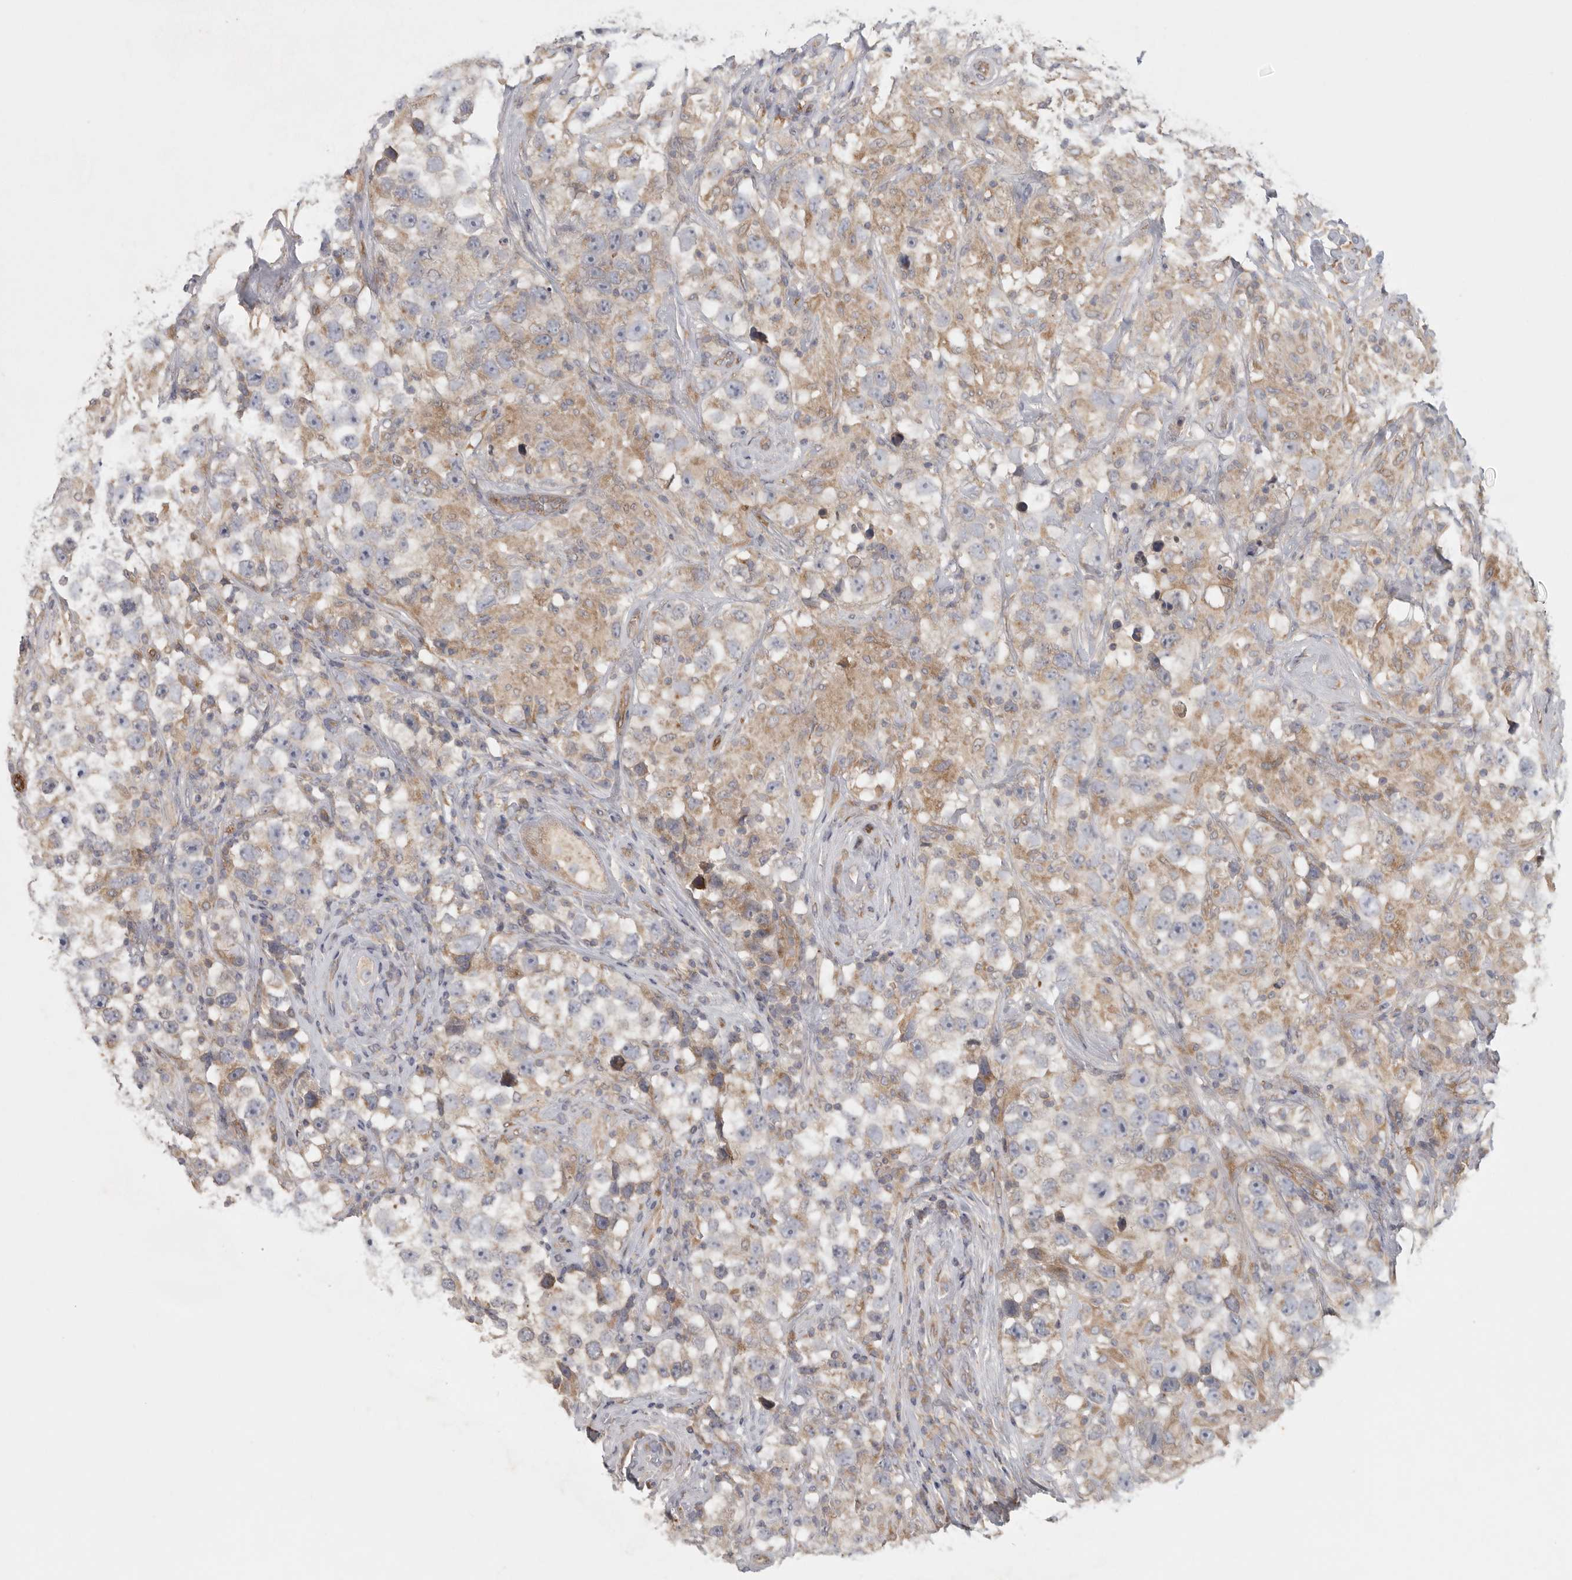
{"staining": {"intensity": "weak", "quantity": "25%-75%", "location": "cytoplasmic/membranous"}, "tissue": "testis cancer", "cell_type": "Tumor cells", "image_type": "cancer", "snomed": [{"axis": "morphology", "description": "Seminoma, NOS"}, {"axis": "topography", "description": "Testis"}], "caption": "Testis cancer (seminoma) stained with DAB immunohistochemistry demonstrates low levels of weak cytoplasmic/membranous positivity in about 25%-75% of tumor cells. The protein is shown in brown color, while the nuclei are stained blue.", "gene": "BCAP29", "patient": {"sex": "male", "age": 49}}